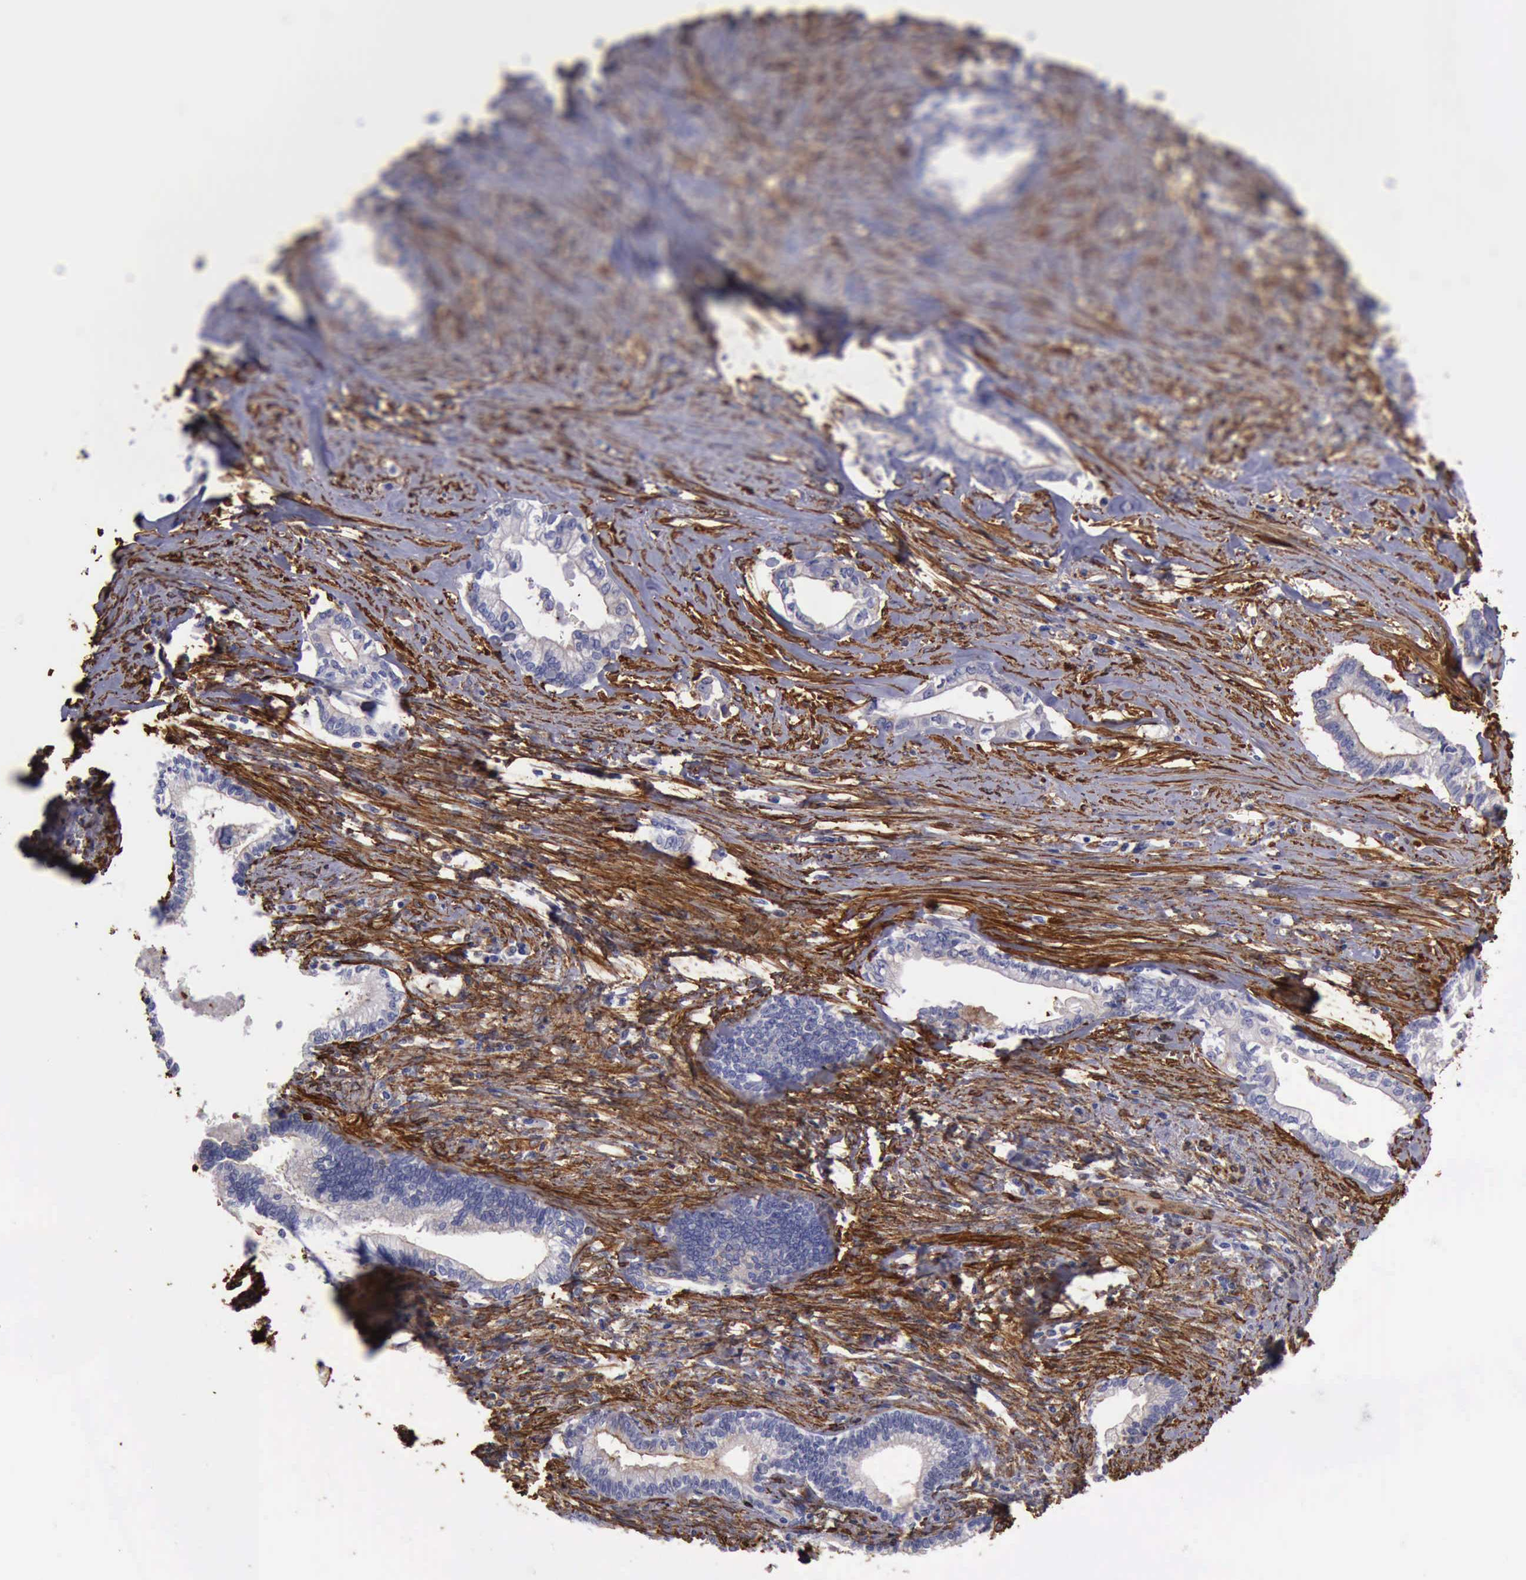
{"staining": {"intensity": "negative", "quantity": "none", "location": "none"}, "tissue": "liver cancer", "cell_type": "Tumor cells", "image_type": "cancer", "snomed": [{"axis": "morphology", "description": "Cholangiocarcinoma"}, {"axis": "topography", "description": "Liver"}], "caption": "Immunohistochemistry (IHC) of human liver cancer (cholangiocarcinoma) exhibits no expression in tumor cells. (Stains: DAB (3,3'-diaminobenzidine) immunohistochemistry (IHC) with hematoxylin counter stain, Microscopy: brightfield microscopy at high magnification).", "gene": "FLNA", "patient": {"sex": "male", "age": 57}}